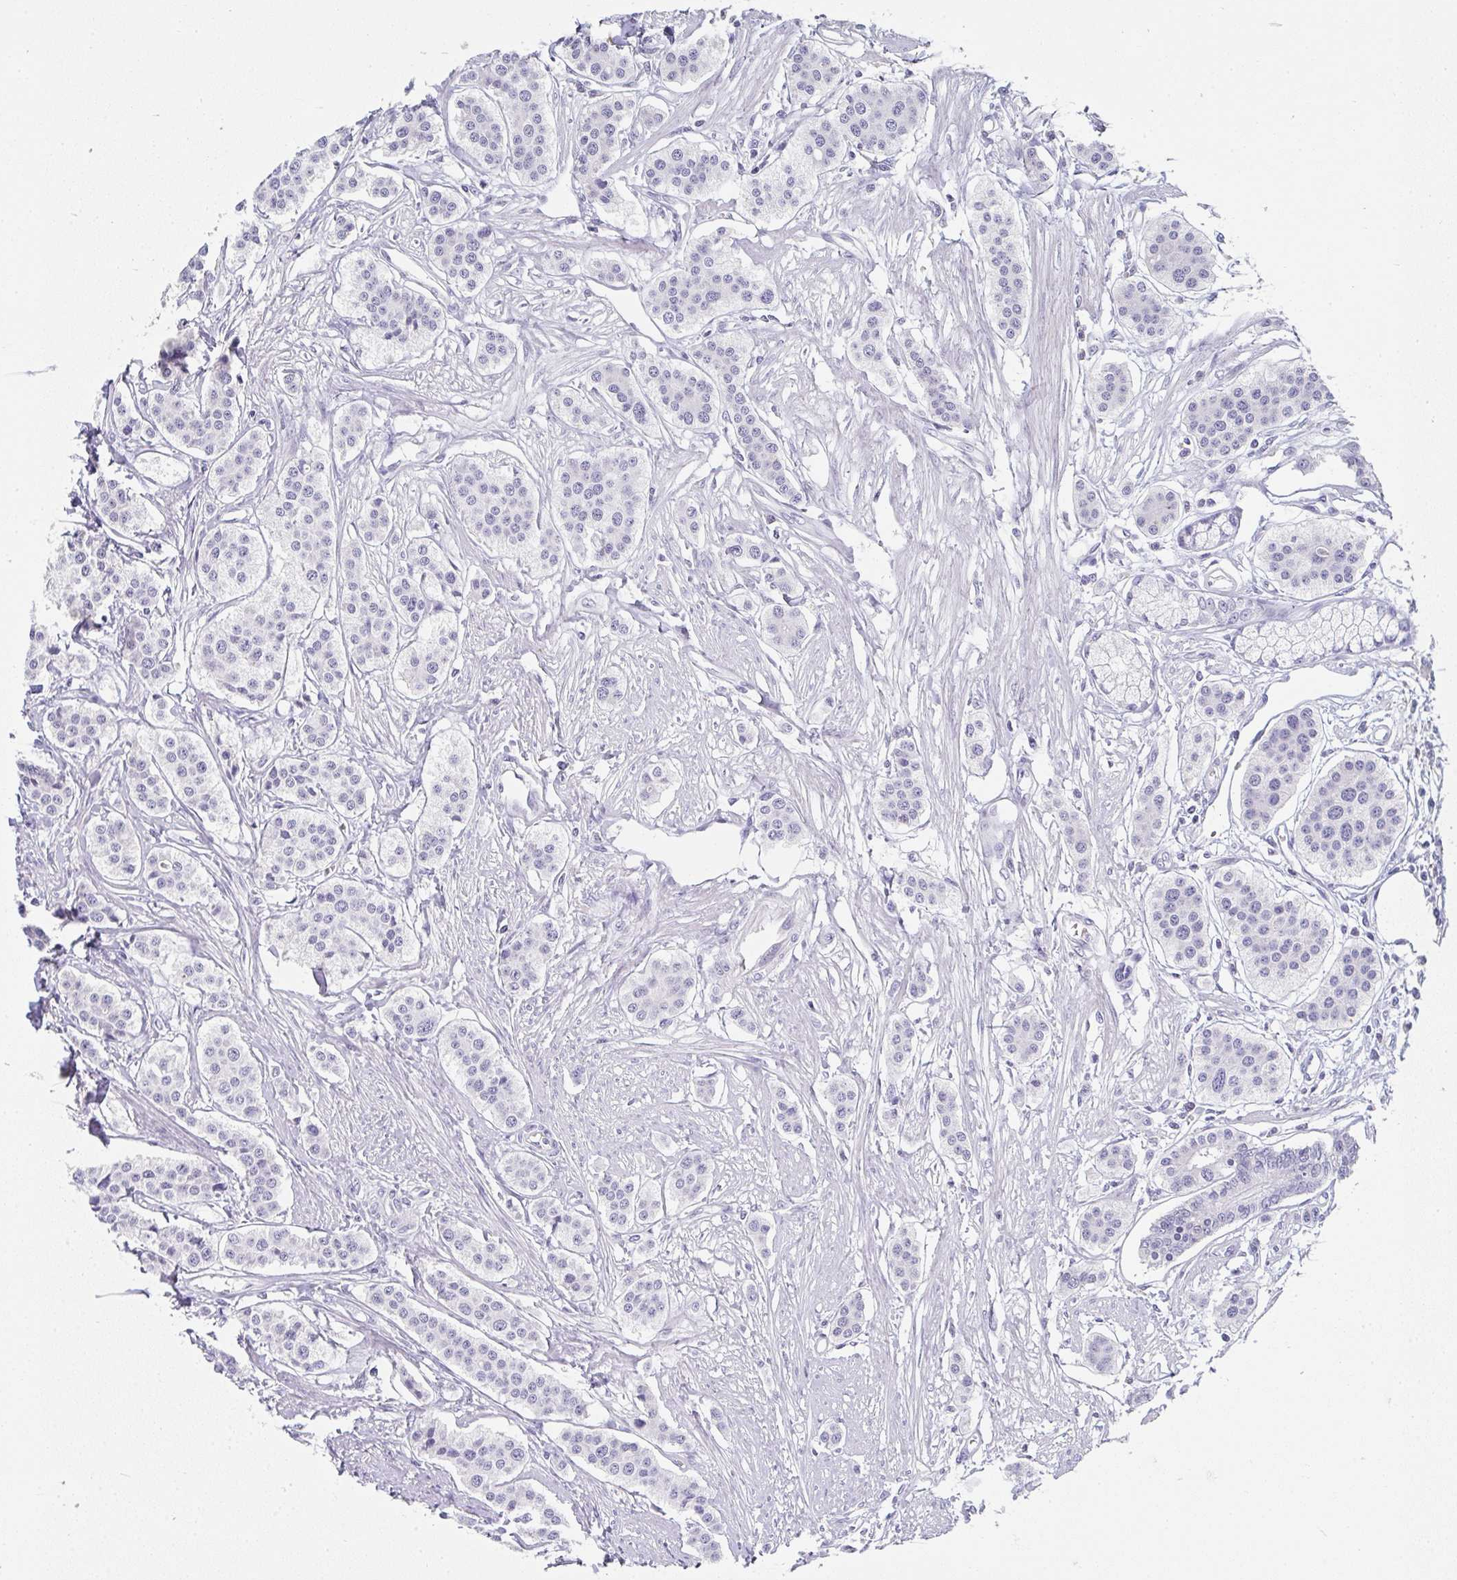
{"staining": {"intensity": "negative", "quantity": "none", "location": "none"}, "tissue": "carcinoid", "cell_type": "Tumor cells", "image_type": "cancer", "snomed": [{"axis": "morphology", "description": "Carcinoid, malignant, NOS"}, {"axis": "topography", "description": "Small intestine"}], "caption": "A micrograph of malignant carcinoid stained for a protein displays no brown staining in tumor cells.", "gene": "NEU2", "patient": {"sex": "male", "age": 60}}